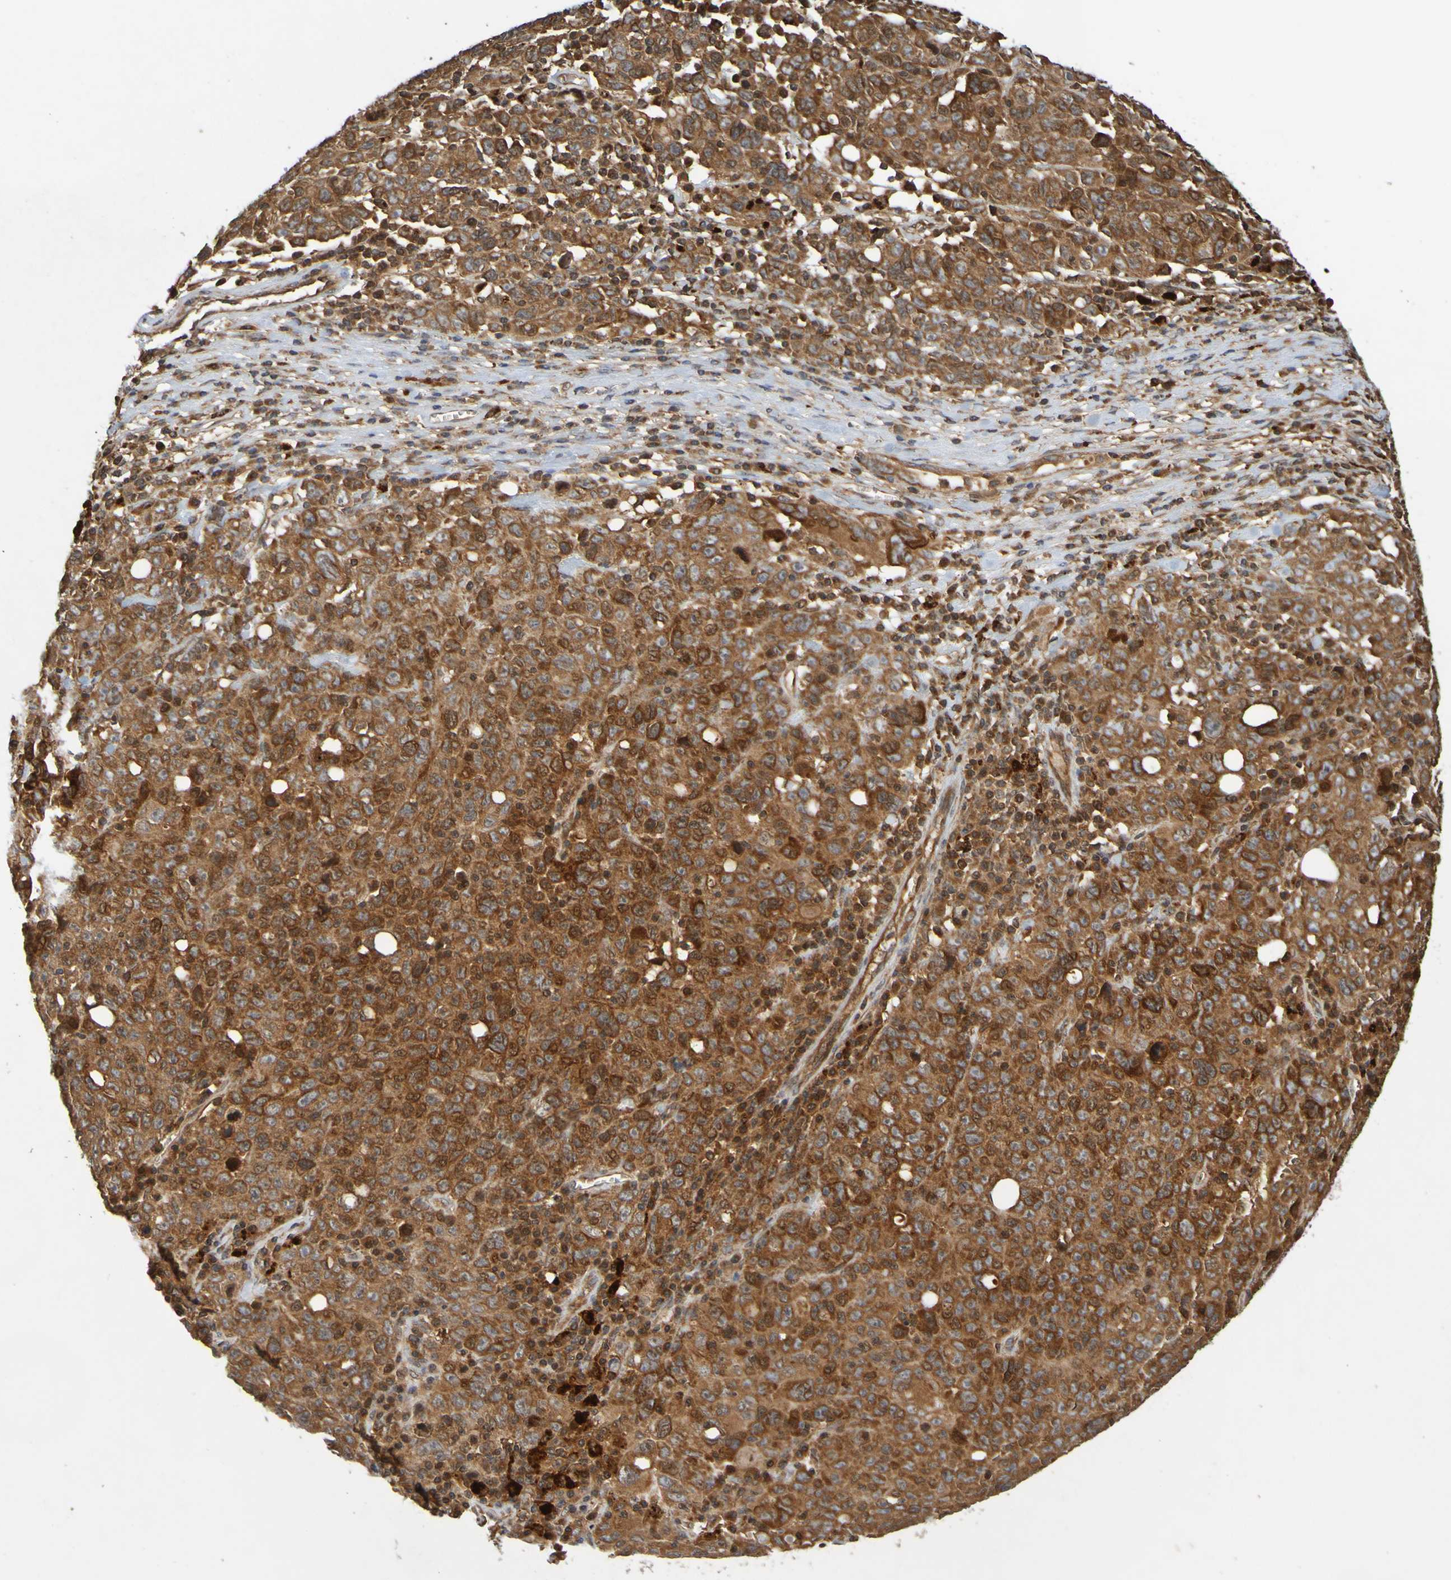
{"staining": {"intensity": "strong", "quantity": ">75%", "location": "cytoplasmic/membranous"}, "tissue": "ovarian cancer", "cell_type": "Tumor cells", "image_type": "cancer", "snomed": [{"axis": "morphology", "description": "Carcinoma, endometroid"}, {"axis": "topography", "description": "Ovary"}], "caption": "Protein expression analysis of human ovarian endometroid carcinoma reveals strong cytoplasmic/membranous expression in about >75% of tumor cells.", "gene": "OCRL", "patient": {"sex": "female", "age": 62}}